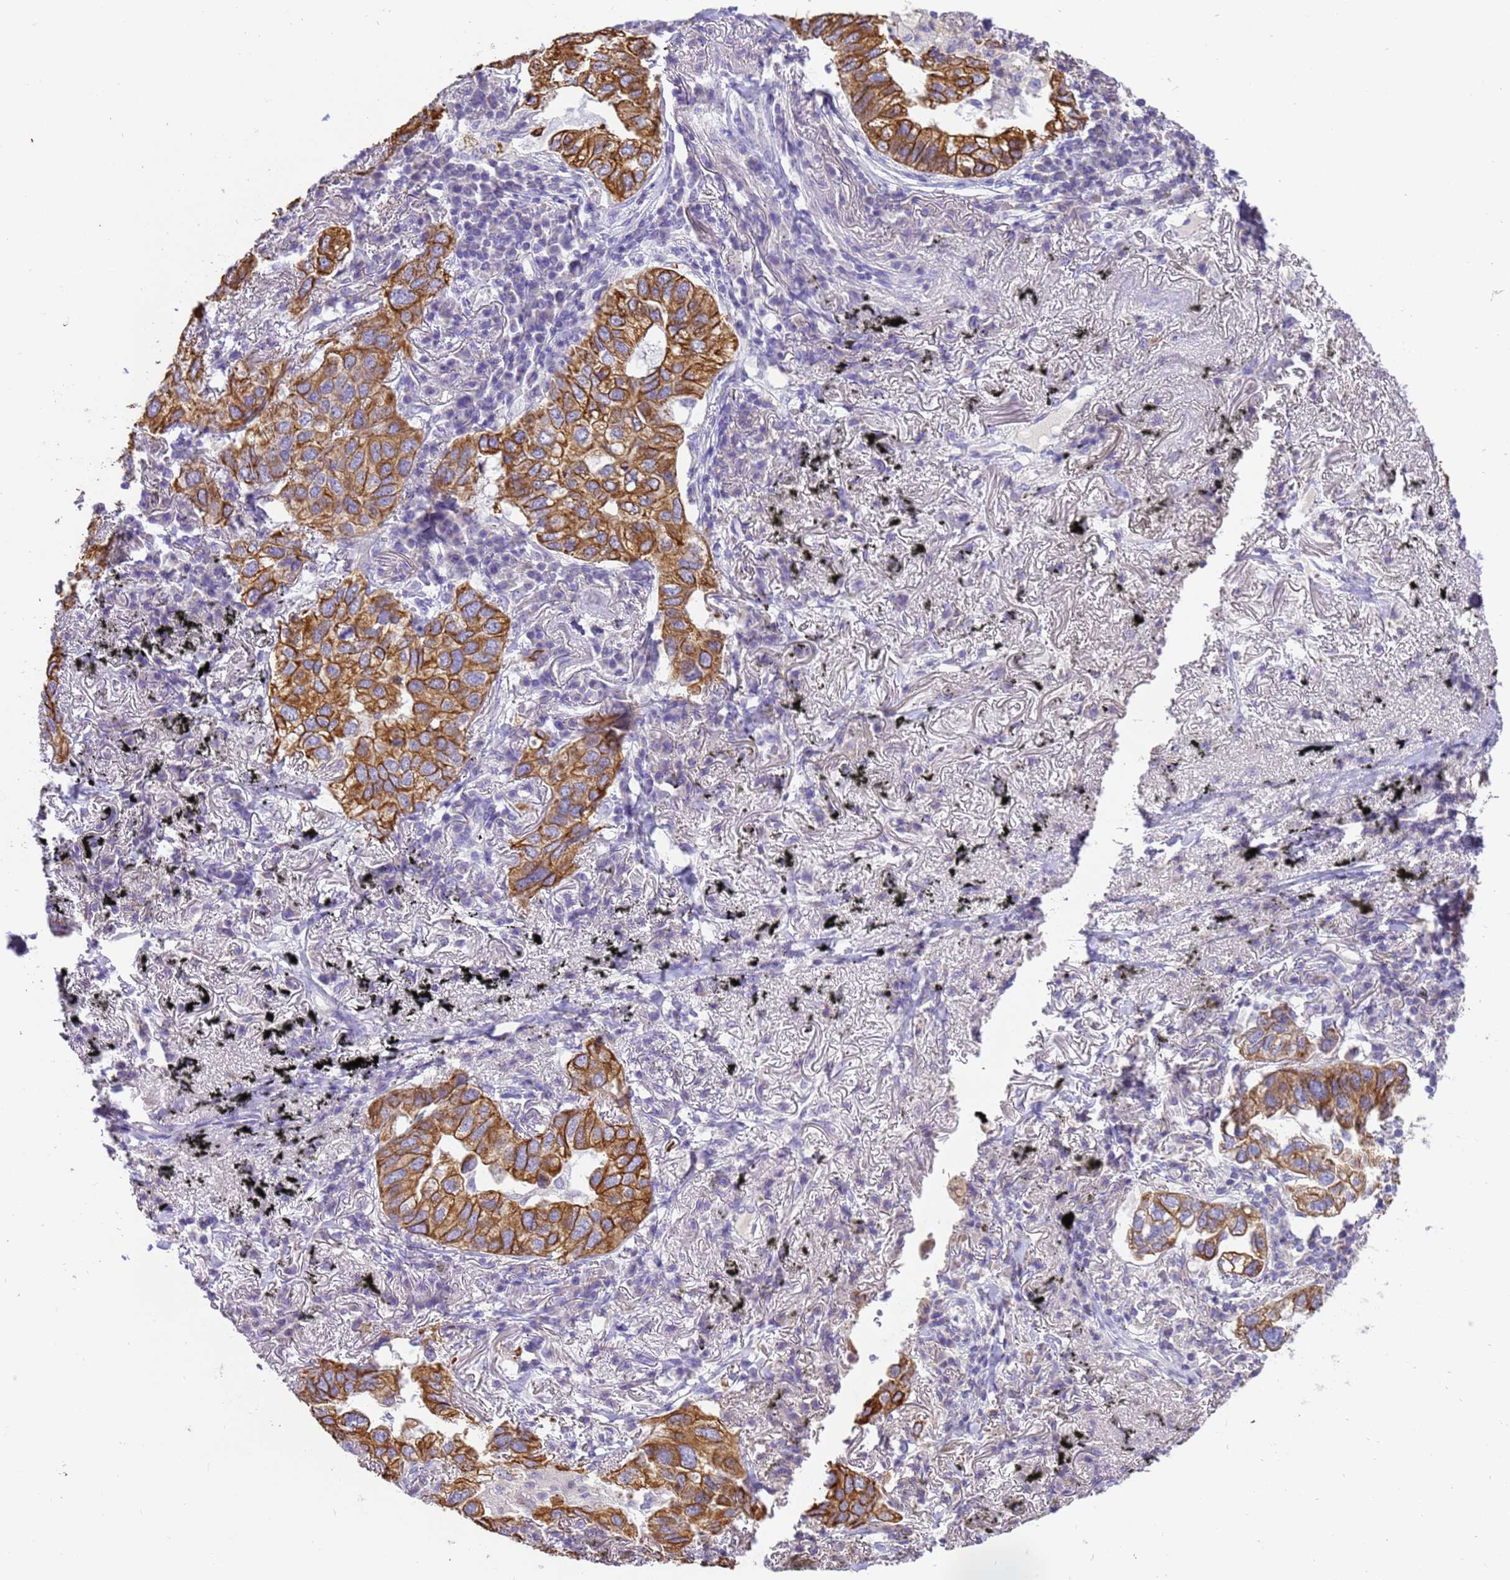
{"staining": {"intensity": "strong", "quantity": "25%-75%", "location": "cytoplasmic/membranous"}, "tissue": "lung cancer", "cell_type": "Tumor cells", "image_type": "cancer", "snomed": [{"axis": "morphology", "description": "Adenocarcinoma, NOS"}, {"axis": "topography", "description": "Lung"}], "caption": "A brown stain labels strong cytoplasmic/membranous staining of a protein in adenocarcinoma (lung) tumor cells.", "gene": "PIEZO2", "patient": {"sex": "male", "age": 65}}